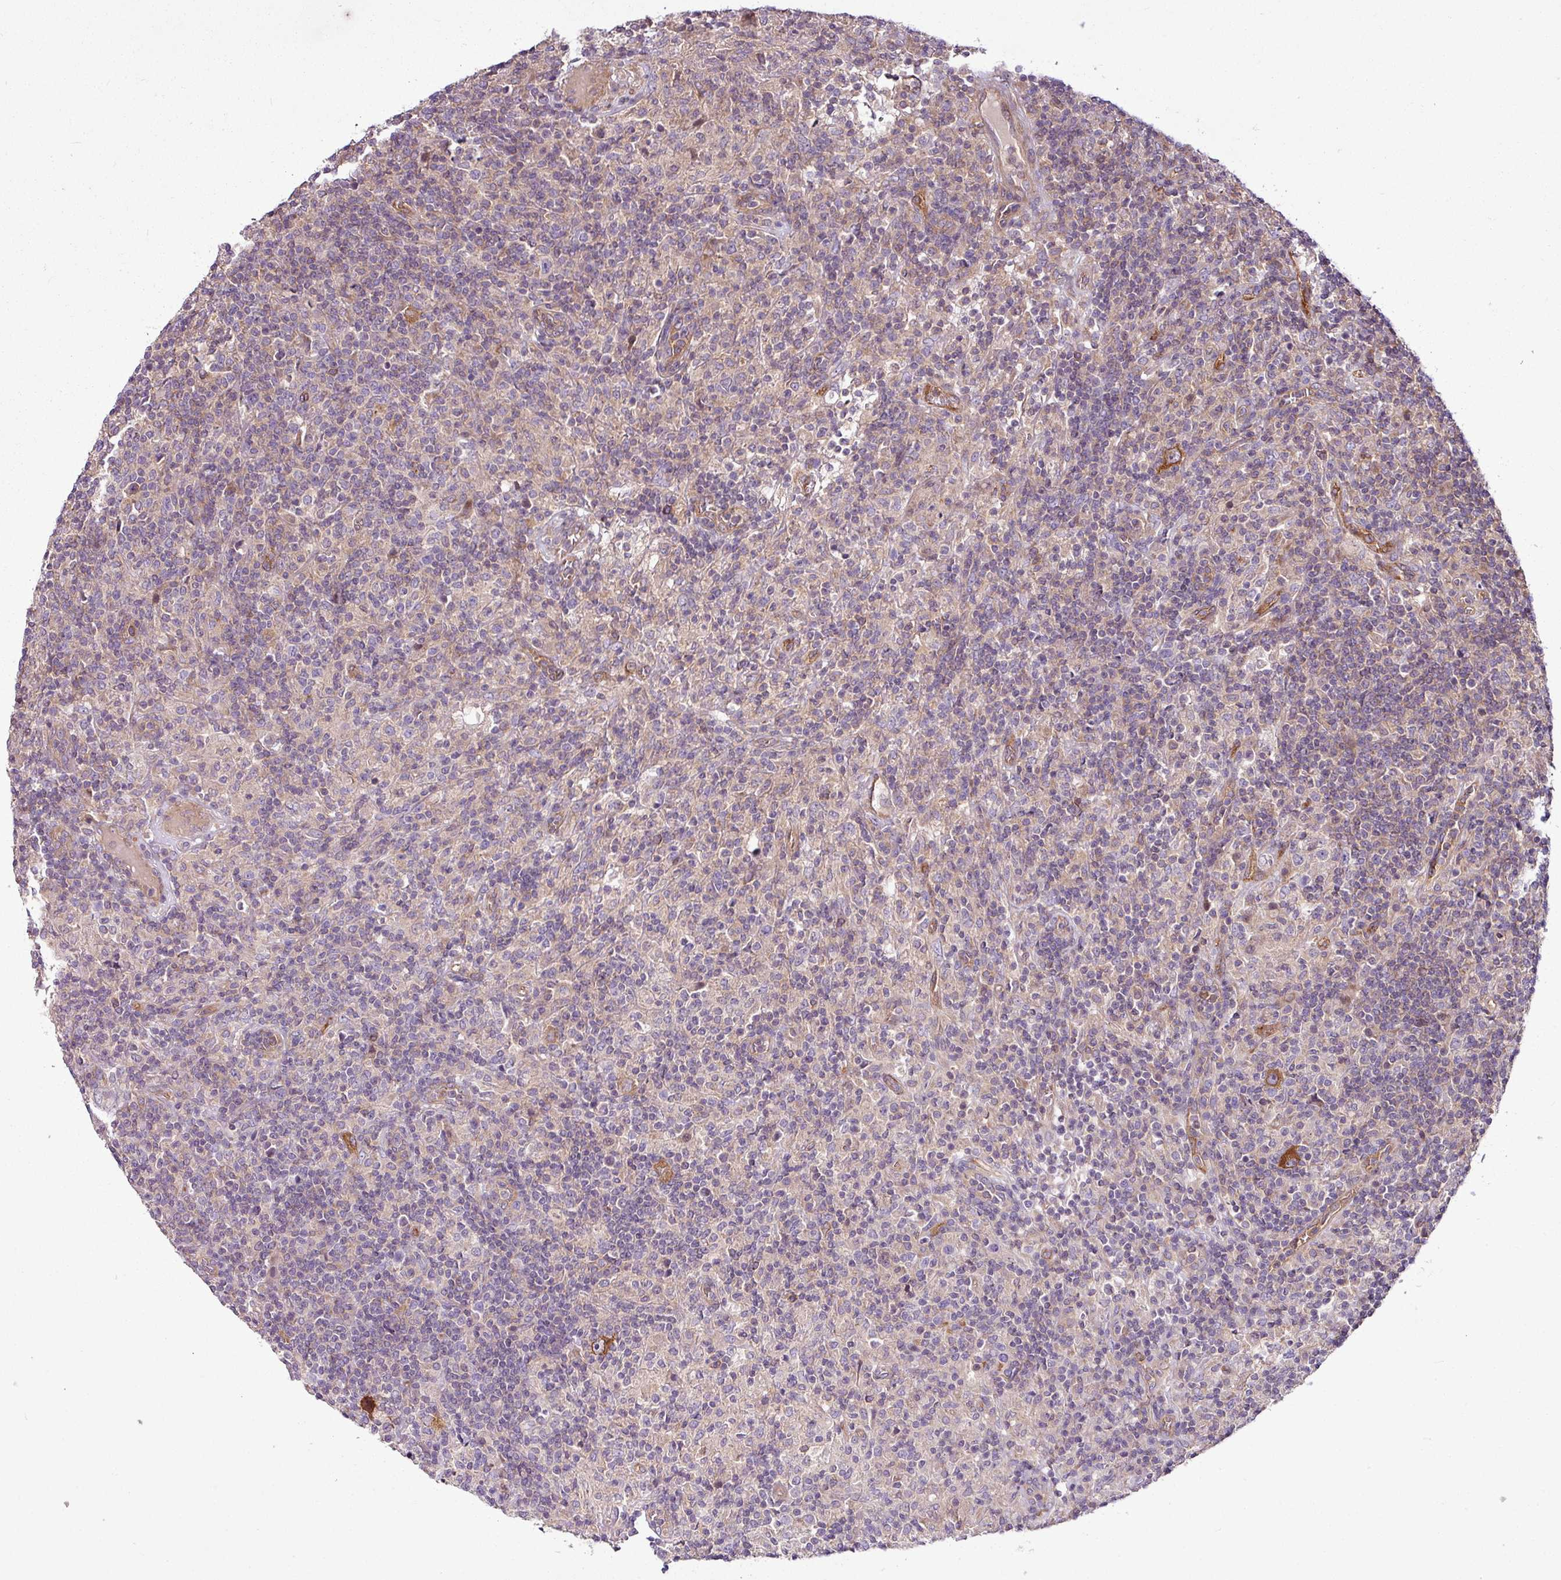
{"staining": {"intensity": "strong", "quantity": ">75%", "location": "cytoplasmic/membranous"}, "tissue": "lymphoma", "cell_type": "Tumor cells", "image_type": "cancer", "snomed": [{"axis": "morphology", "description": "Hodgkin's disease, NOS"}, {"axis": "topography", "description": "Lymph node"}], "caption": "Protein analysis of Hodgkin's disease tissue displays strong cytoplasmic/membranous positivity in about >75% of tumor cells.", "gene": "ZNF106", "patient": {"sex": "male", "age": 70}}